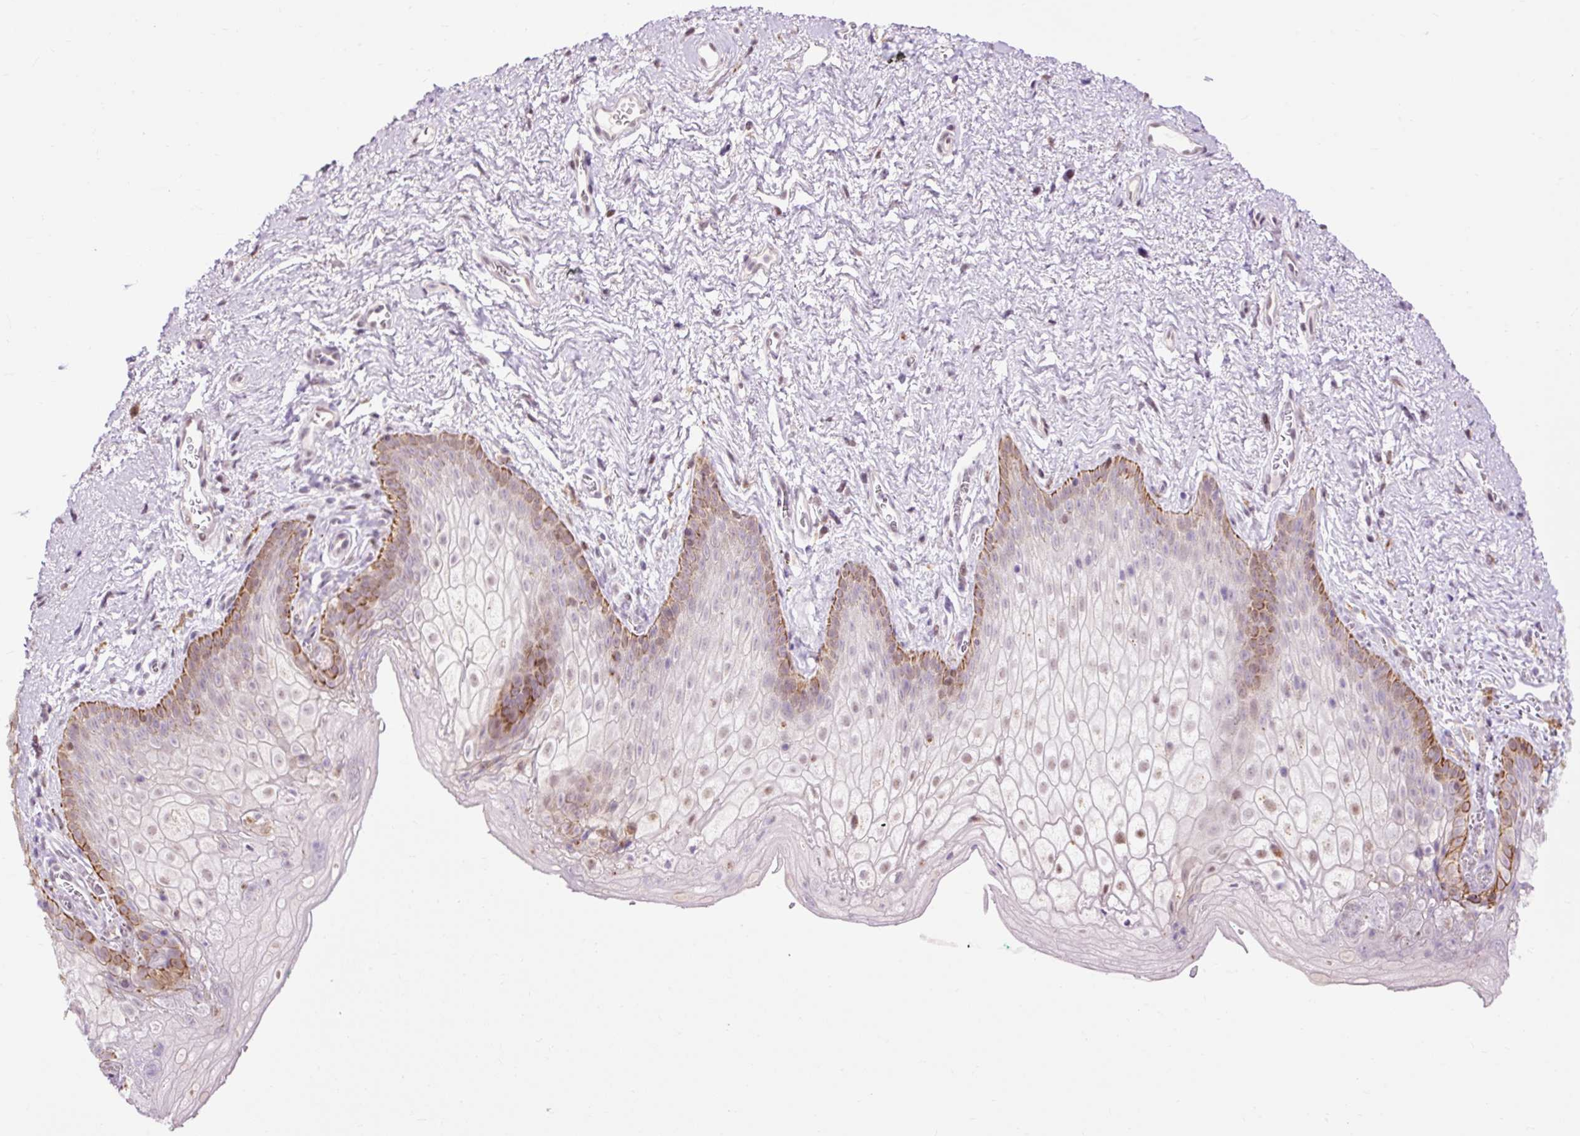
{"staining": {"intensity": "moderate", "quantity": "<25%", "location": "cytoplasmic/membranous,nuclear"}, "tissue": "vagina", "cell_type": "Squamous epithelial cells", "image_type": "normal", "snomed": [{"axis": "morphology", "description": "Normal tissue, NOS"}, {"axis": "topography", "description": "Vulva"}, {"axis": "topography", "description": "Vagina"}, {"axis": "topography", "description": "Peripheral nerve tissue"}], "caption": "DAB (3,3'-diaminobenzidine) immunohistochemical staining of benign vagina shows moderate cytoplasmic/membranous,nuclear protein expression in about <25% of squamous epithelial cells. (DAB IHC with brightfield microscopy, high magnification).", "gene": "LY86", "patient": {"sex": "female", "age": 66}}